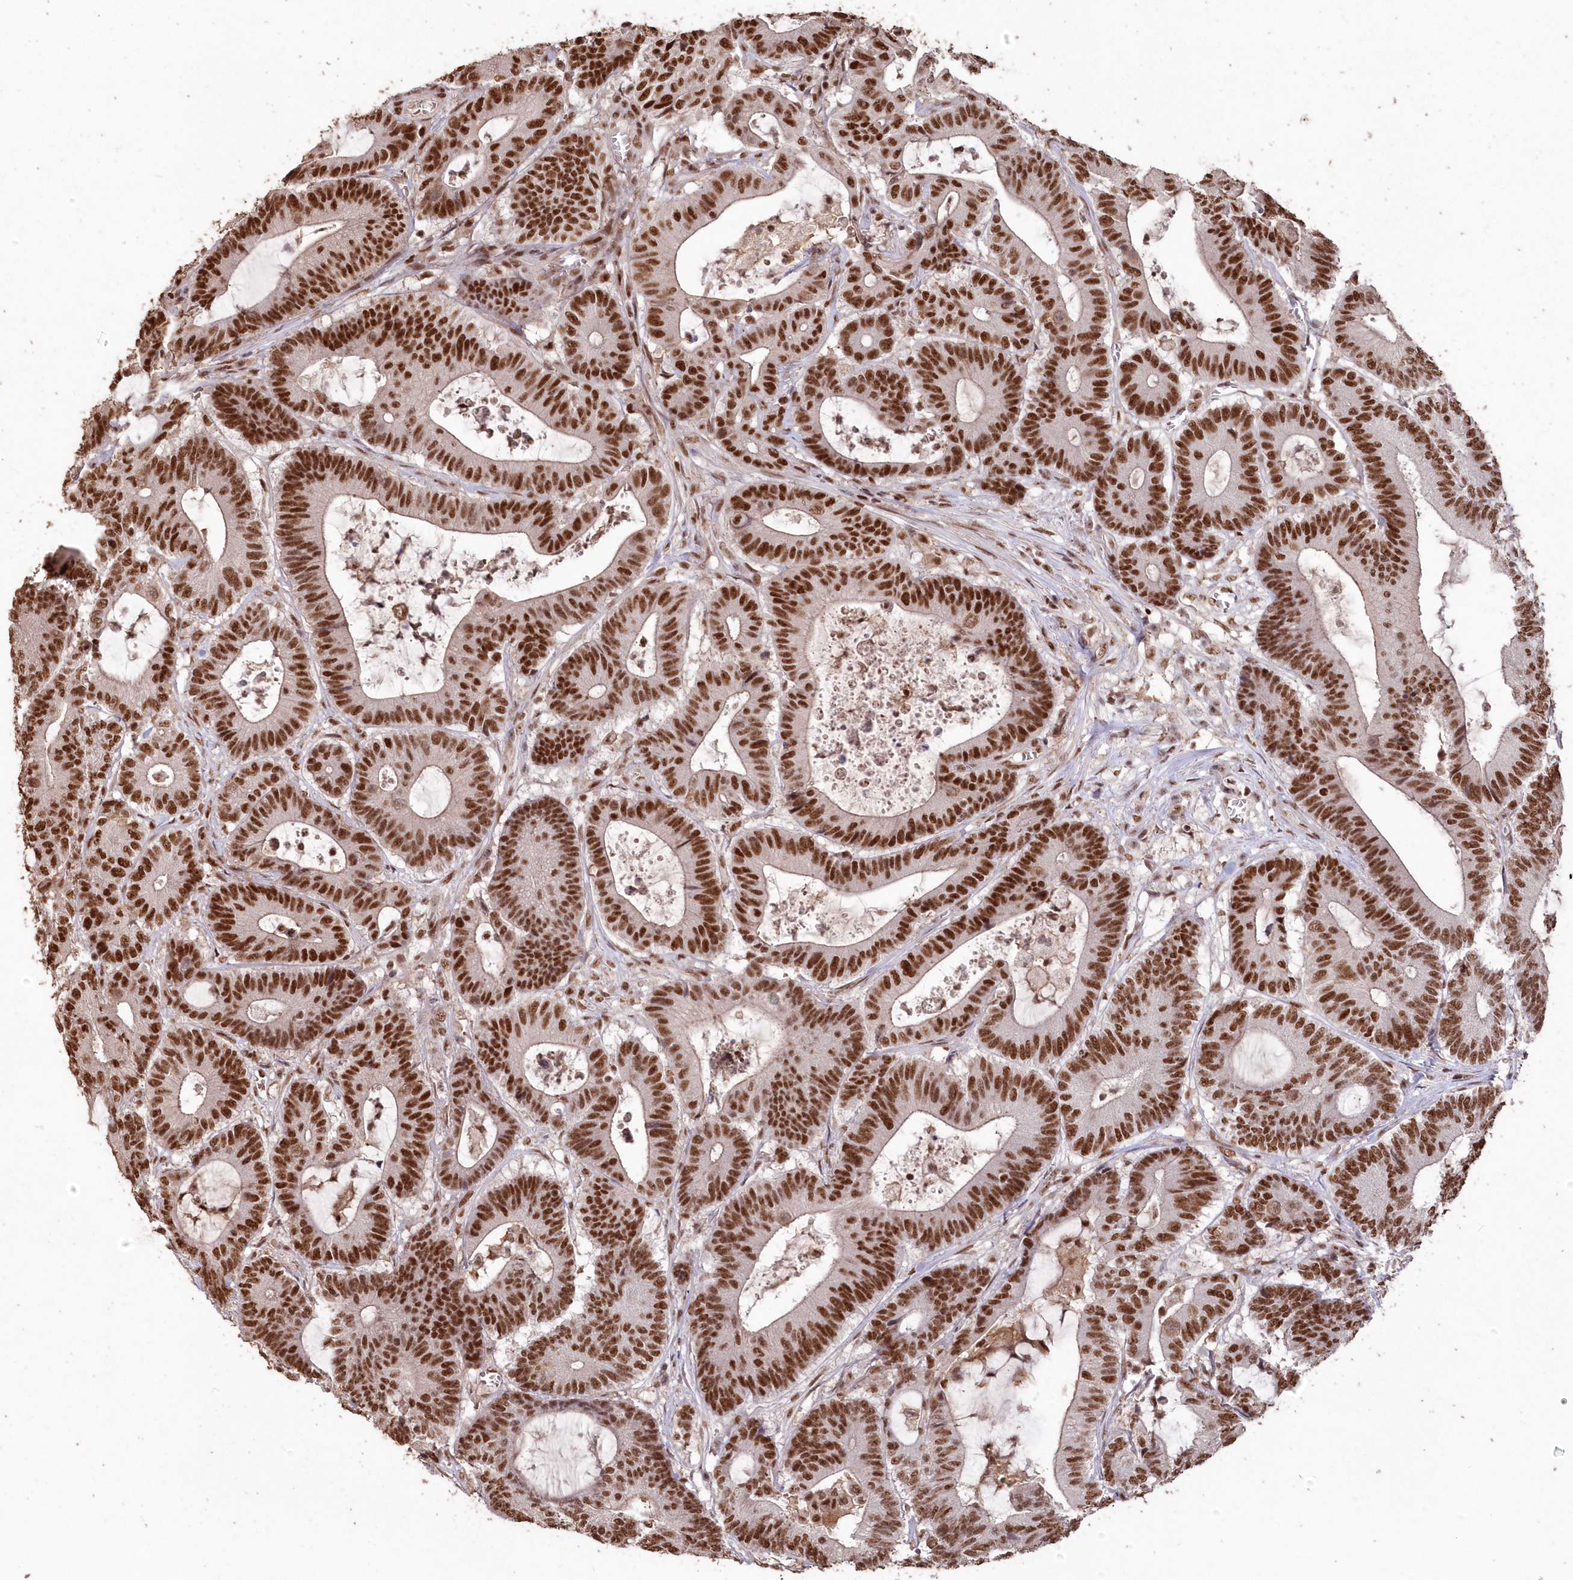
{"staining": {"intensity": "strong", "quantity": ">75%", "location": "nuclear"}, "tissue": "colorectal cancer", "cell_type": "Tumor cells", "image_type": "cancer", "snomed": [{"axis": "morphology", "description": "Adenocarcinoma, NOS"}, {"axis": "topography", "description": "Colon"}], "caption": "Immunohistochemistry (IHC) (DAB (3,3'-diaminobenzidine)) staining of human adenocarcinoma (colorectal) exhibits strong nuclear protein staining in approximately >75% of tumor cells. (DAB = brown stain, brightfield microscopy at high magnification).", "gene": "PDS5A", "patient": {"sex": "female", "age": 84}}